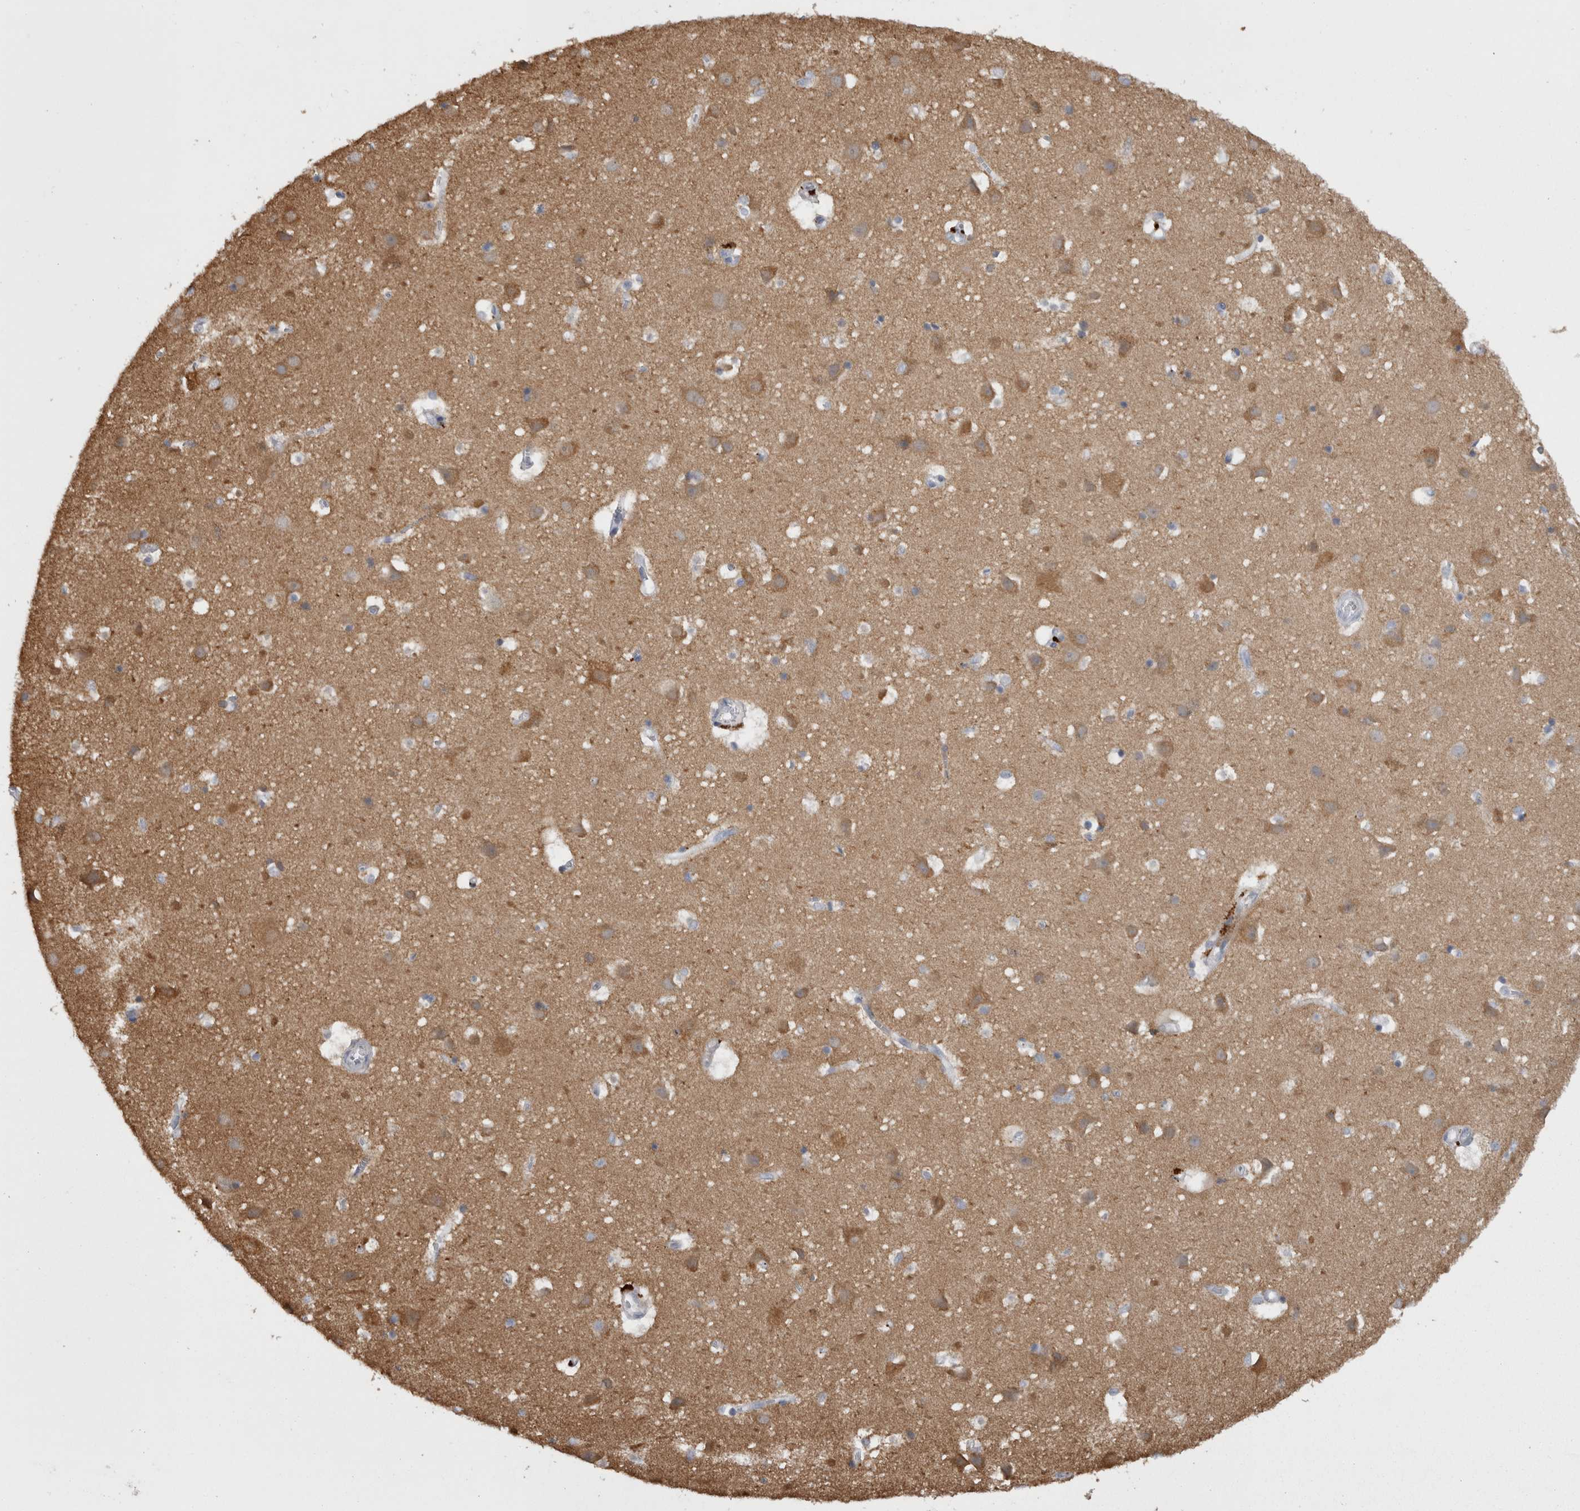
{"staining": {"intensity": "negative", "quantity": "none", "location": "none"}, "tissue": "cerebral cortex", "cell_type": "Endothelial cells", "image_type": "normal", "snomed": [{"axis": "morphology", "description": "Normal tissue, NOS"}, {"axis": "topography", "description": "Cerebral cortex"}], "caption": "Immunohistochemistry image of normal cerebral cortex: human cerebral cortex stained with DAB (3,3'-diaminobenzidine) displays no significant protein staining in endothelial cells. Nuclei are stained in blue.", "gene": "CAMK2D", "patient": {"sex": "male", "age": 54}}